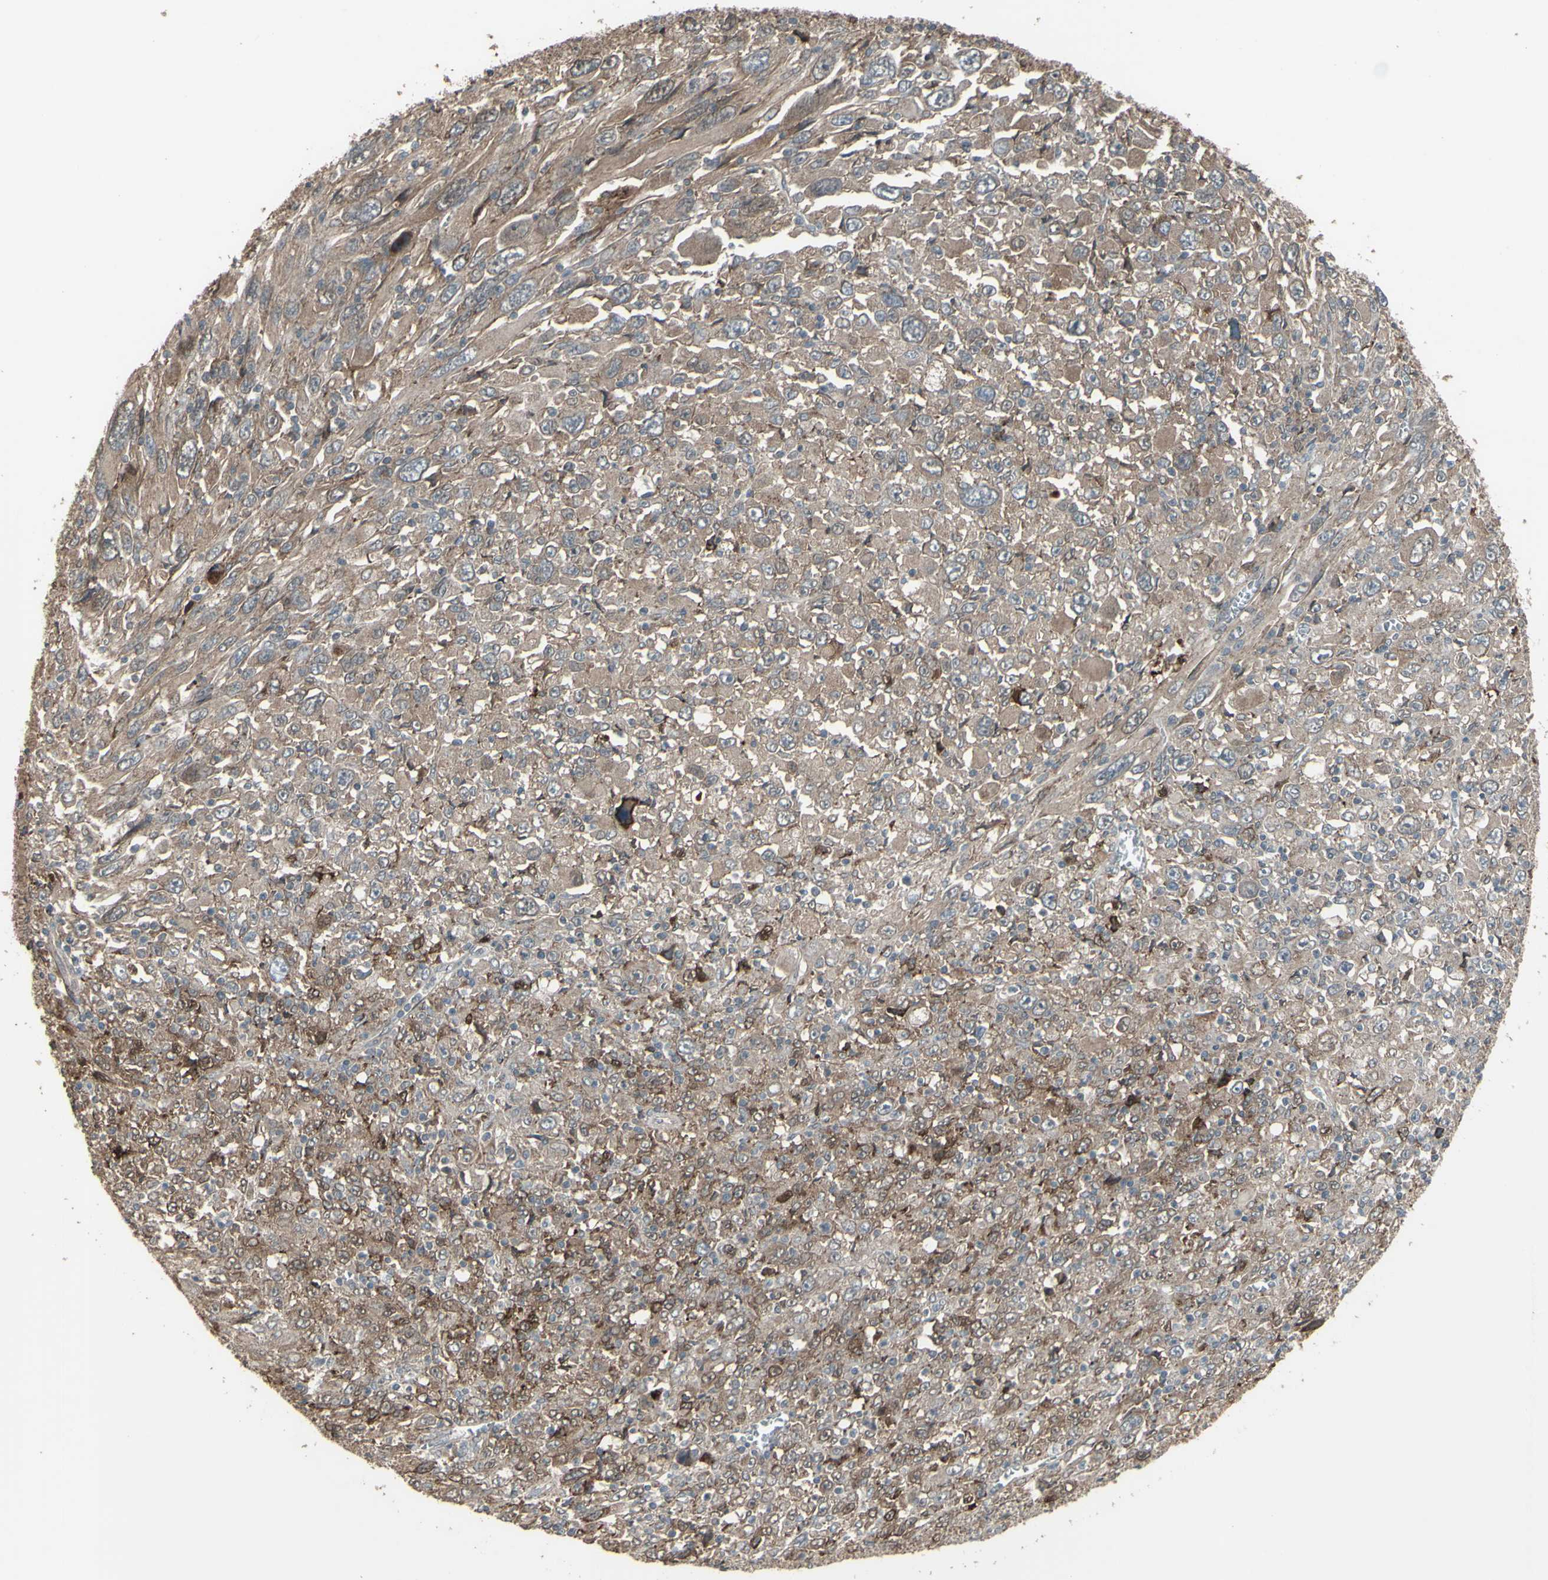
{"staining": {"intensity": "weak", "quantity": ">75%", "location": "cytoplasmic/membranous"}, "tissue": "melanoma", "cell_type": "Tumor cells", "image_type": "cancer", "snomed": [{"axis": "morphology", "description": "Malignant melanoma, Metastatic site"}, {"axis": "topography", "description": "Skin"}], "caption": "A low amount of weak cytoplasmic/membranous positivity is appreciated in about >75% of tumor cells in melanoma tissue.", "gene": "SMO", "patient": {"sex": "female", "age": 56}}